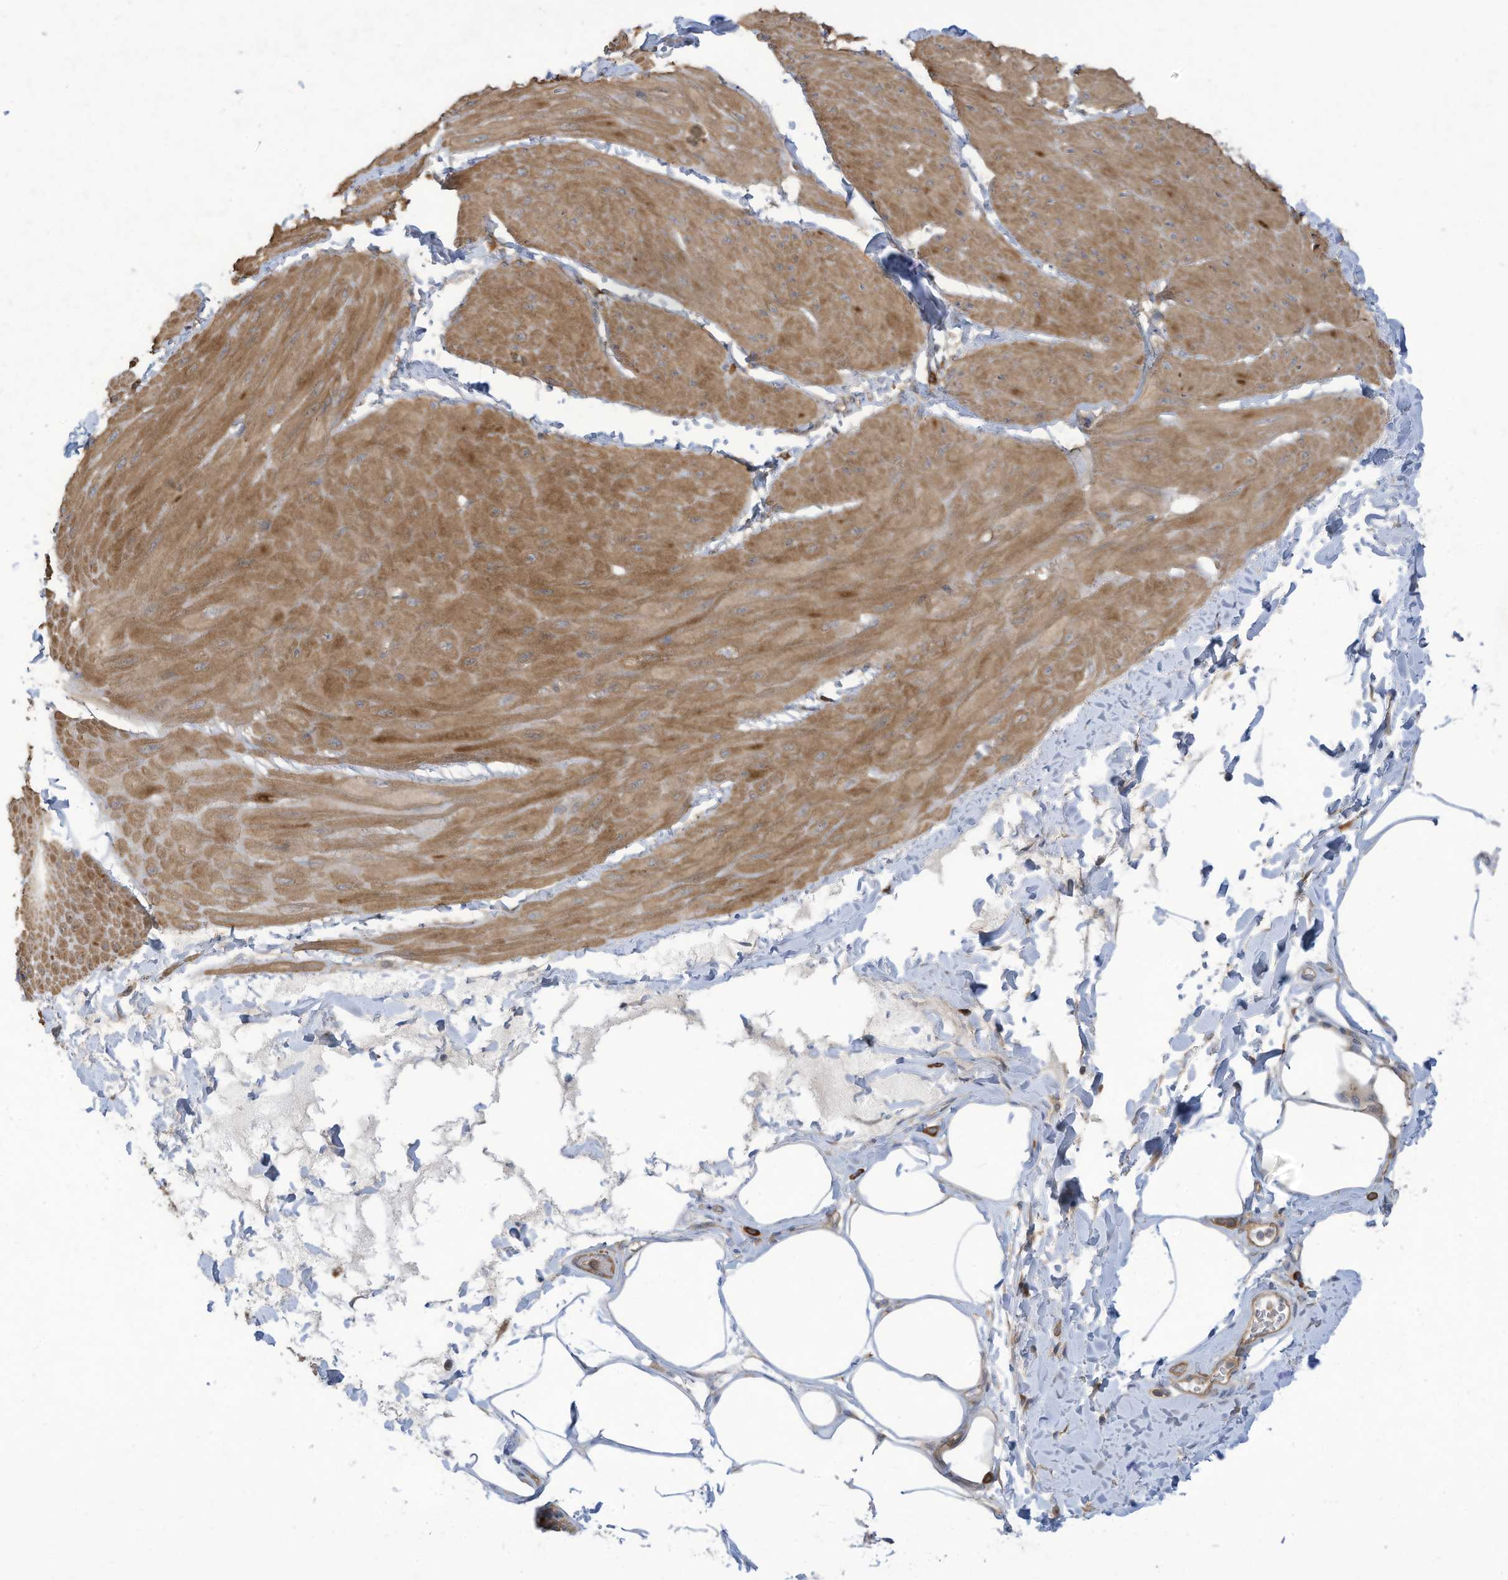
{"staining": {"intensity": "moderate", "quantity": ">75%", "location": "cytoplasmic/membranous"}, "tissue": "smooth muscle", "cell_type": "Smooth muscle cells", "image_type": "normal", "snomed": [{"axis": "morphology", "description": "Urothelial carcinoma, High grade"}, {"axis": "topography", "description": "Urinary bladder"}], "caption": "Smooth muscle stained for a protein (brown) reveals moderate cytoplasmic/membranous positive staining in approximately >75% of smooth muscle cells.", "gene": "ADI1", "patient": {"sex": "male", "age": 46}}